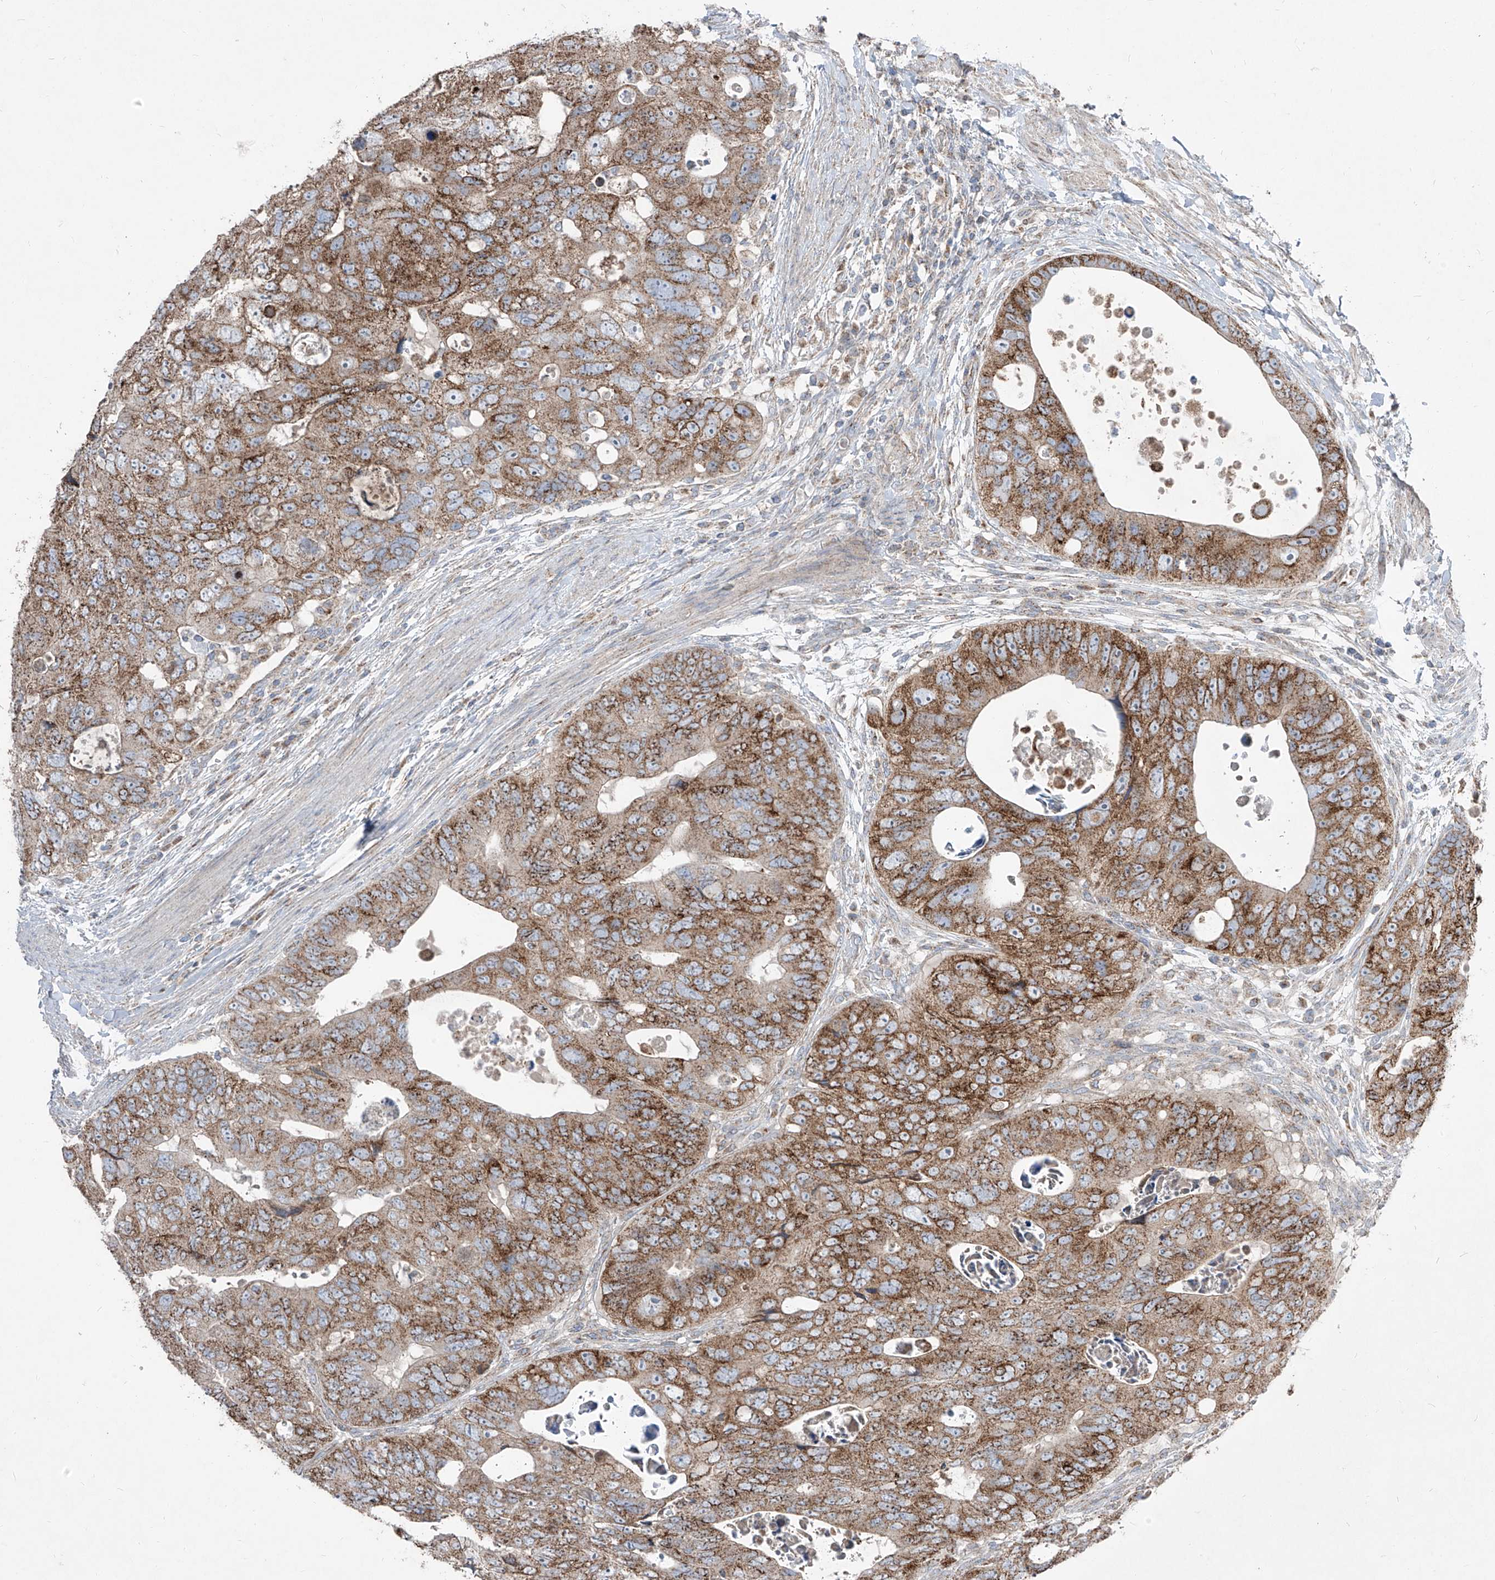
{"staining": {"intensity": "moderate", "quantity": ">75%", "location": "cytoplasmic/membranous"}, "tissue": "colorectal cancer", "cell_type": "Tumor cells", "image_type": "cancer", "snomed": [{"axis": "morphology", "description": "Adenocarcinoma, NOS"}, {"axis": "topography", "description": "Rectum"}], "caption": "This is a micrograph of immunohistochemistry staining of colorectal cancer (adenocarcinoma), which shows moderate expression in the cytoplasmic/membranous of tumor cells.", "gene": "ABCD3", "patient": {"sex": "male", "age": 59}}